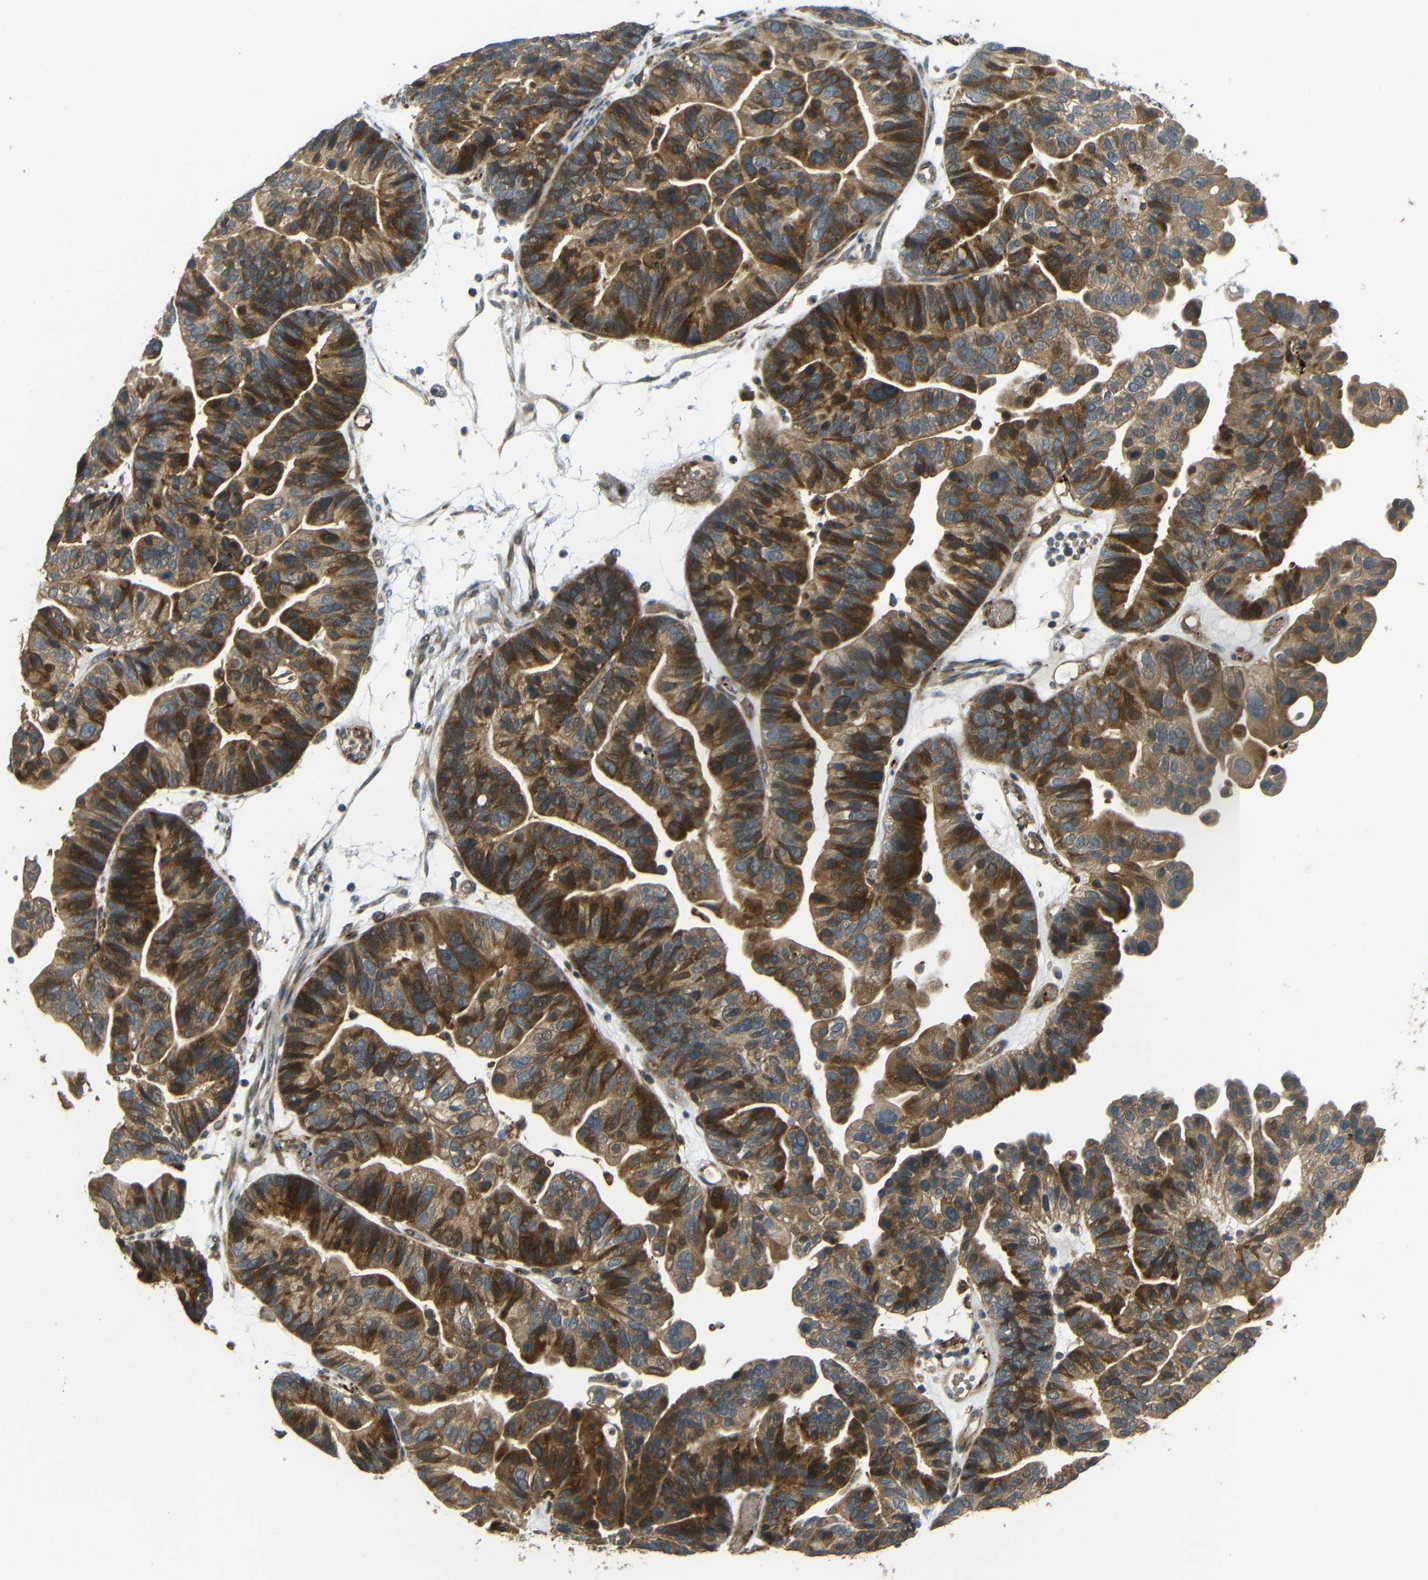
{"staining": {"intensity": "strong", "quantity": "25%-75%", "location": "cytoplasmic/membranous"}, "tissue": "ovarian cancer", "cell_type": "Tumor cells", "image_type": "cancer", "snomed": [{"axis": "morphology", "description": "Cystadenocarcinoma, serous, NOS"}, {"axis": "topography", "description": "Ovary"}], "caption": "Tumor cells reveal strong cytoplasmic/membranous expression in approximately 25%-75% of cells in ovarian serous cystadenocarcinoma.", "gene": "EPHB2", "patient": {"sex": "female", "age": 56}}